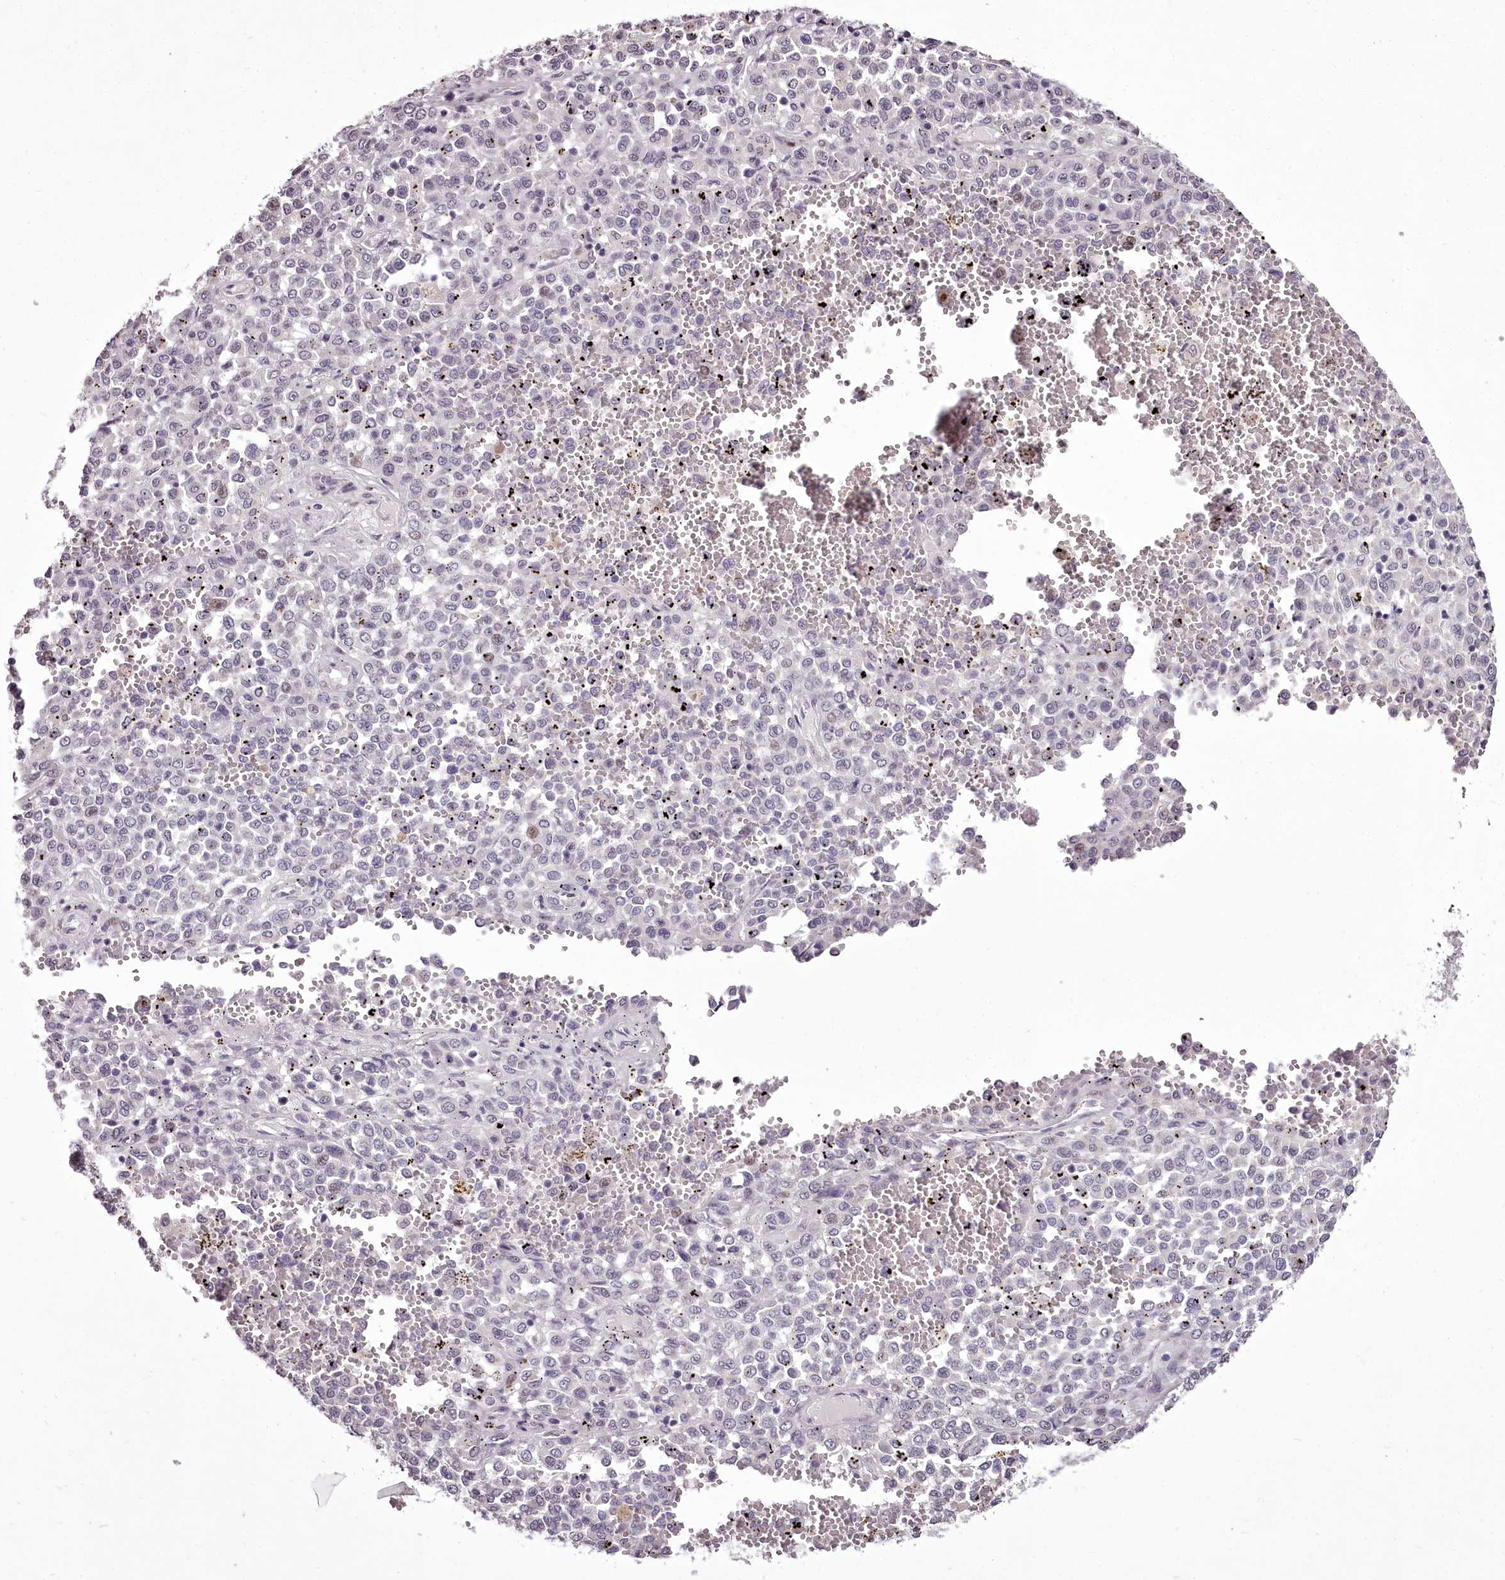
{"staining": {"intensity": "negative", "quantity": "none", "location": "none"}, "tissue": "melanoma", "cell_type": "Tumor cells", "image_type": "cancer", "snomed": [{"axis": "morphology", "description": "Malignant melanoma, Metastatic site"}, {"axis": "topography", "description": "Pancreas"}], "caption": "The micrograph displays no staining of tumor cells in malignant melanoma (metastatic site).", "gene": "C1orf56", "patient": {"sex": "female", "age": 30}}